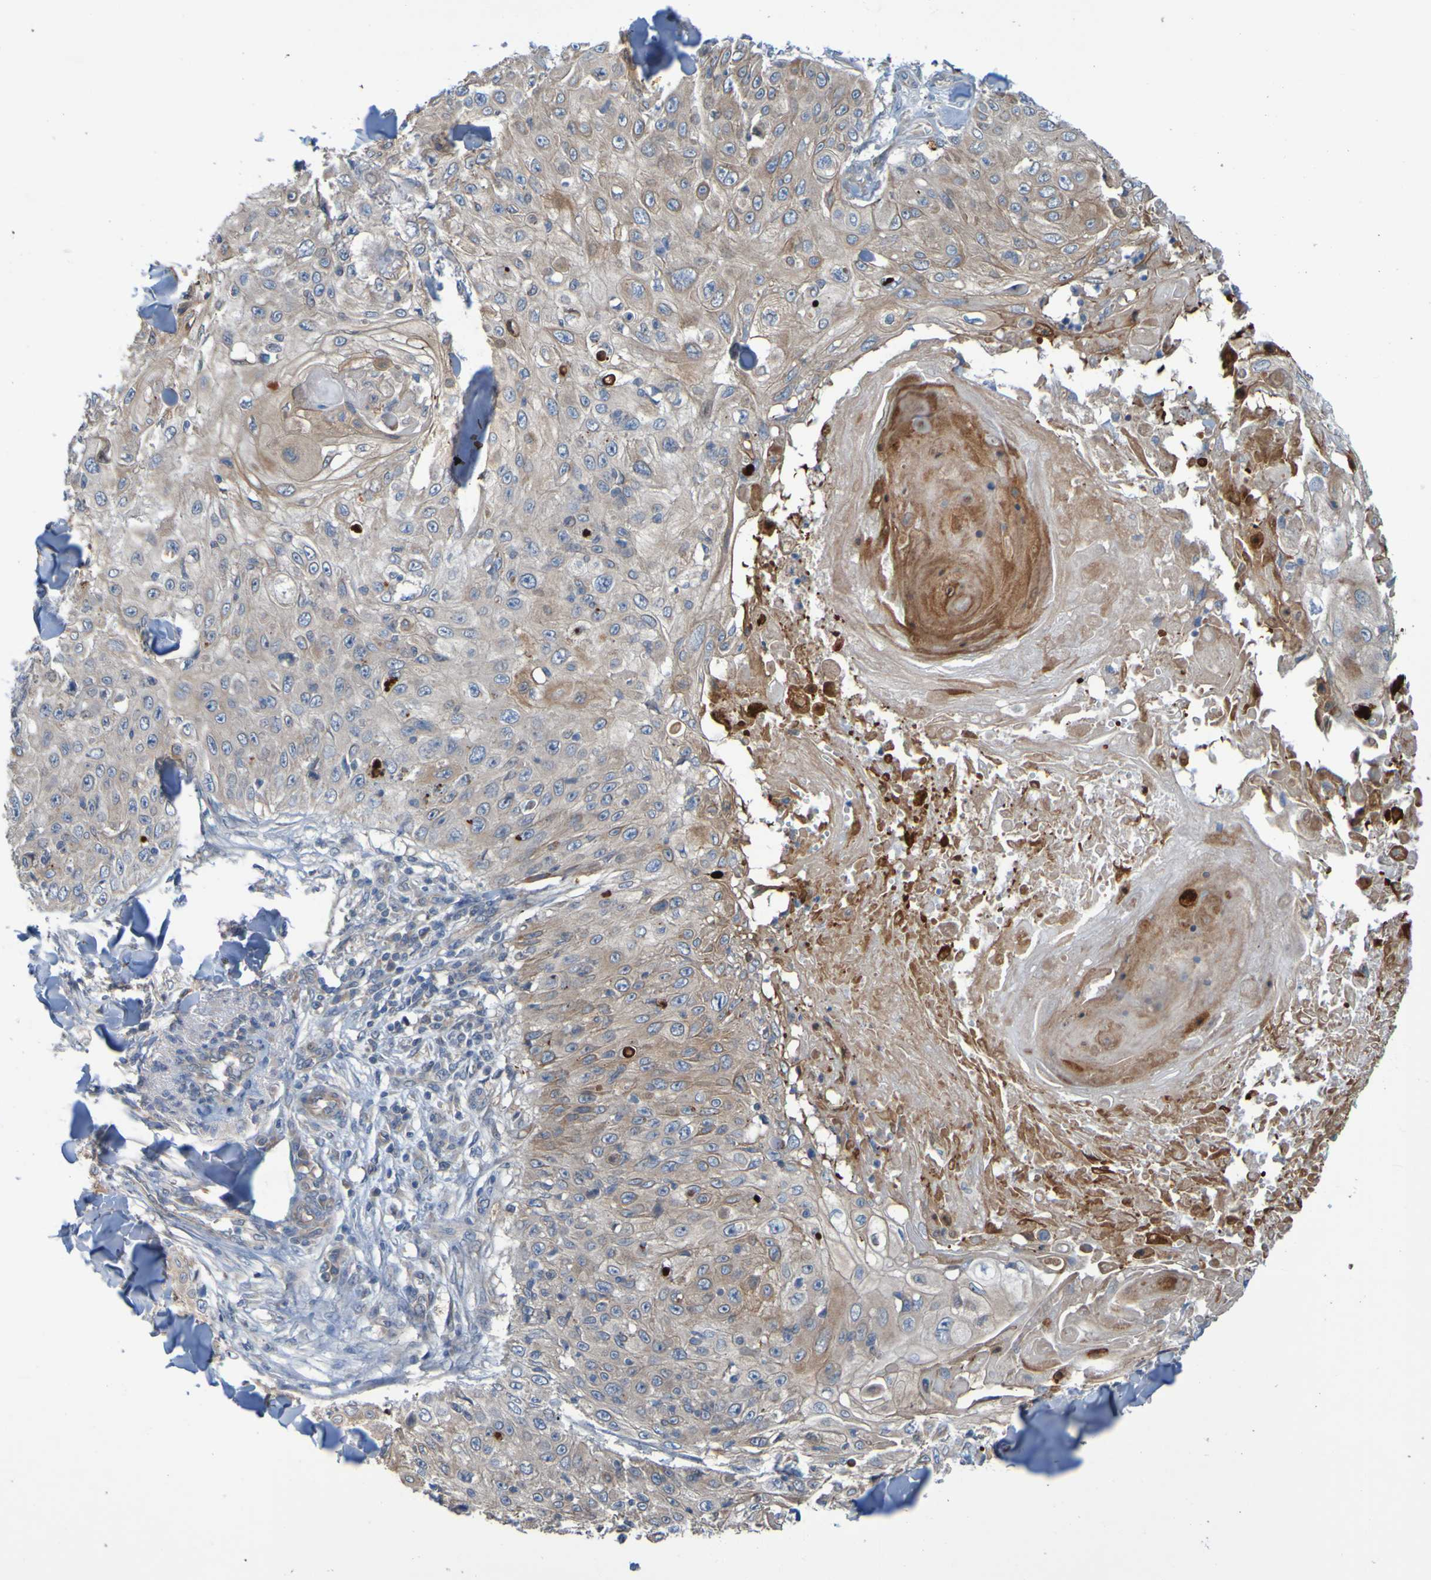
{"staining": {"intensity": "weak", "quantity": ">75%", "location": "cytoplasmic/membranous"}, "tissue": "skin cancer", "cell_type": "Tumor cells", "image_type": "cancer", "snomed": [{"axis": "morphology", "description": "Squamous cell carcinoma, NOS"}, {"axis": "topography", "description": "Skin"}], "caption": "Immunohistochemical staining of squamous cell carcinoma (skin) demonstrates weak cytoplasmic/membranous protein positivity in about >75% of tumor cells.", "gene": "NPRL3", "patient": {"sex": "male", "age": 86}}